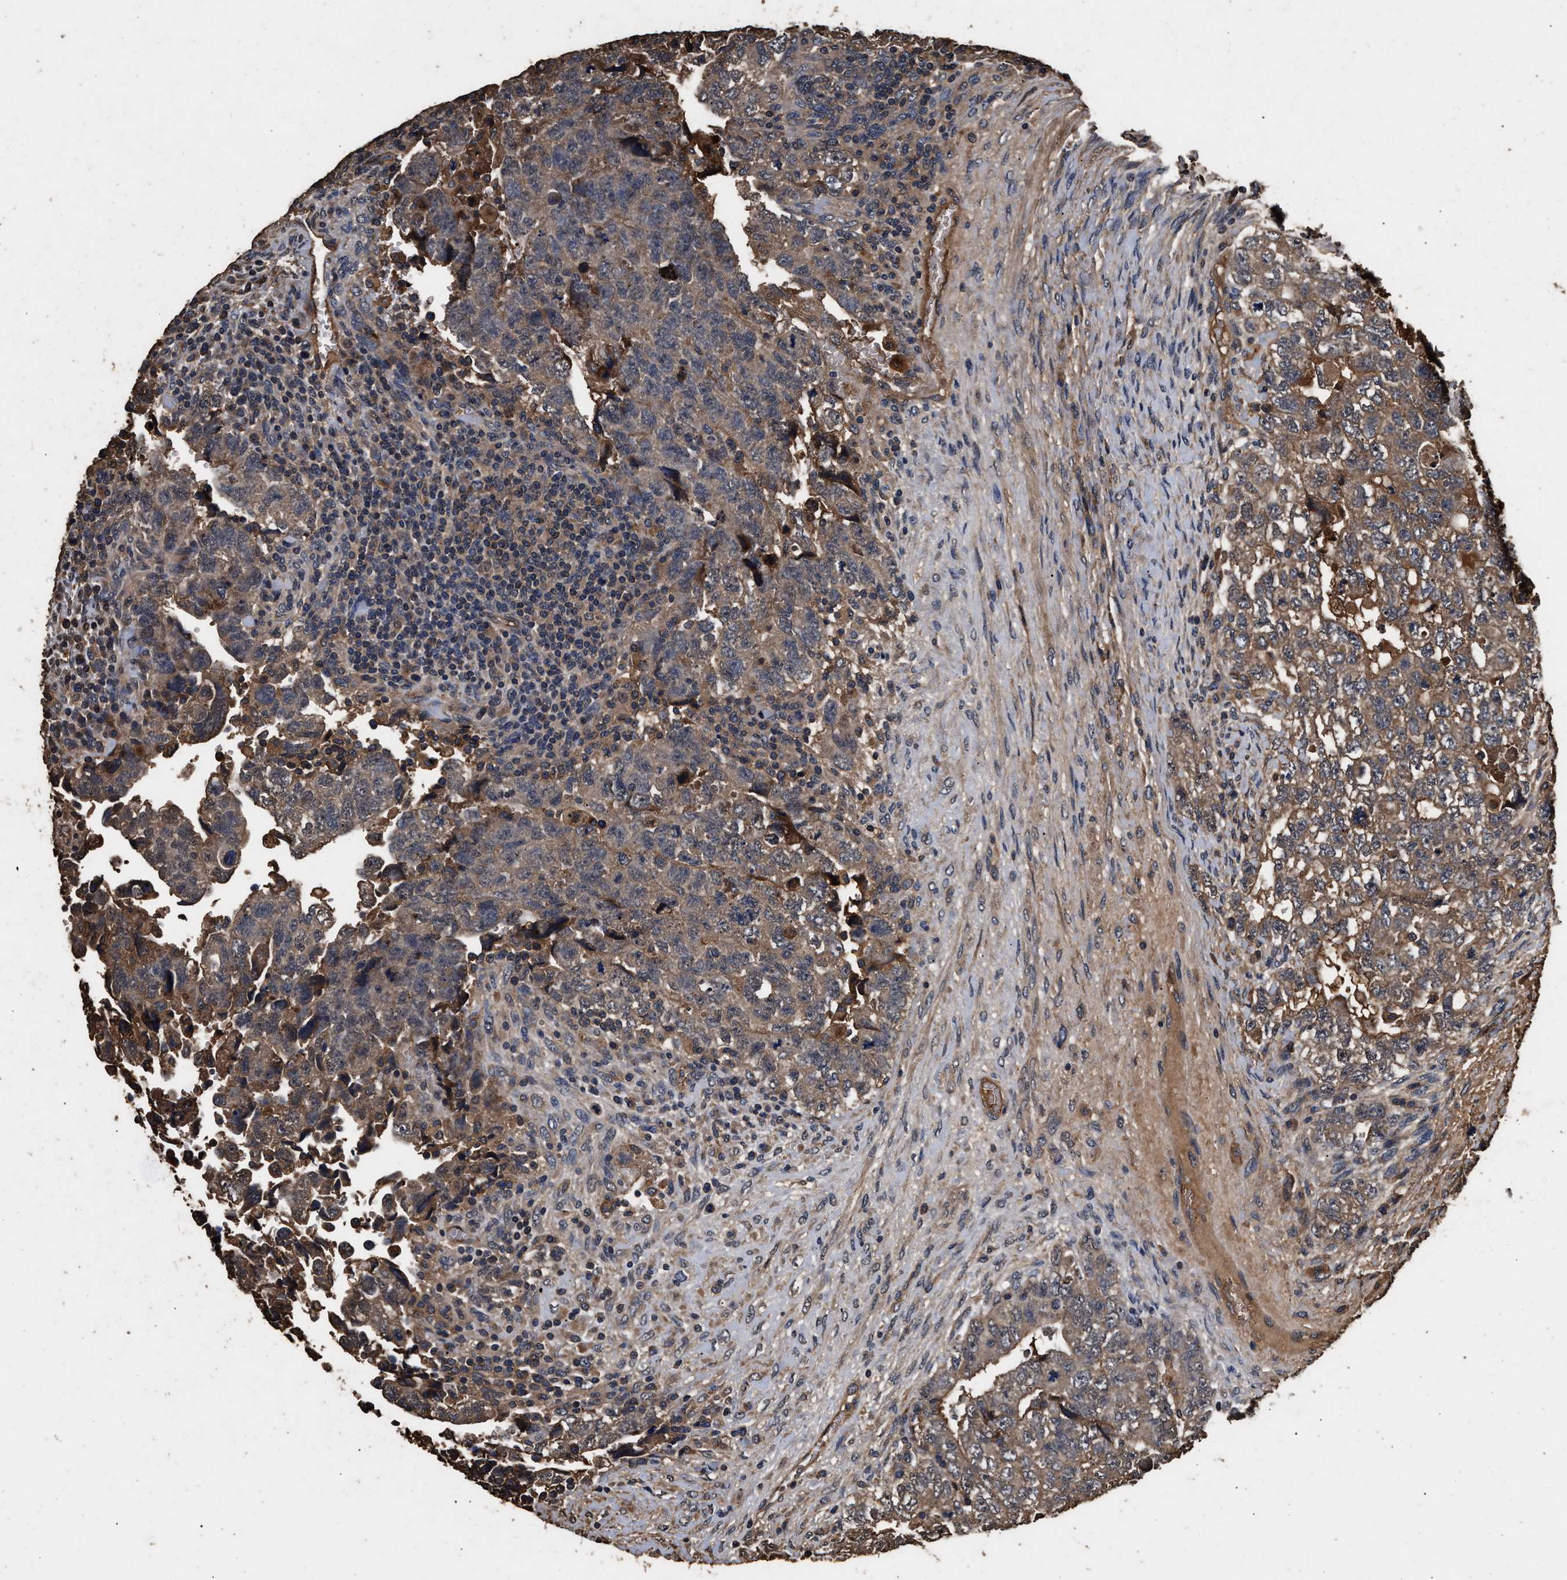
{"staining": {"intensity": "weak", "quantity": ">75%", "location": "cytoplasmic/membranous"}, "tissue": "testis cancer", "cell_type": "Tumor cells", "image_type": "cancer", "snomed": [{"axis": "morphology", "description": "Carcinoma, Embryonal, NOS"}, {"axis": "topography", "description": "Testis"}], "caption": "Immunohistochemical staining of human testis cancer (embryonal carcinoma) displays low levels of weak cytoplasmic/membranous protein expression in about >75% of tumor cells.", "gene": "KYAT1", "patient": {"sex": "male", "age": 36}}